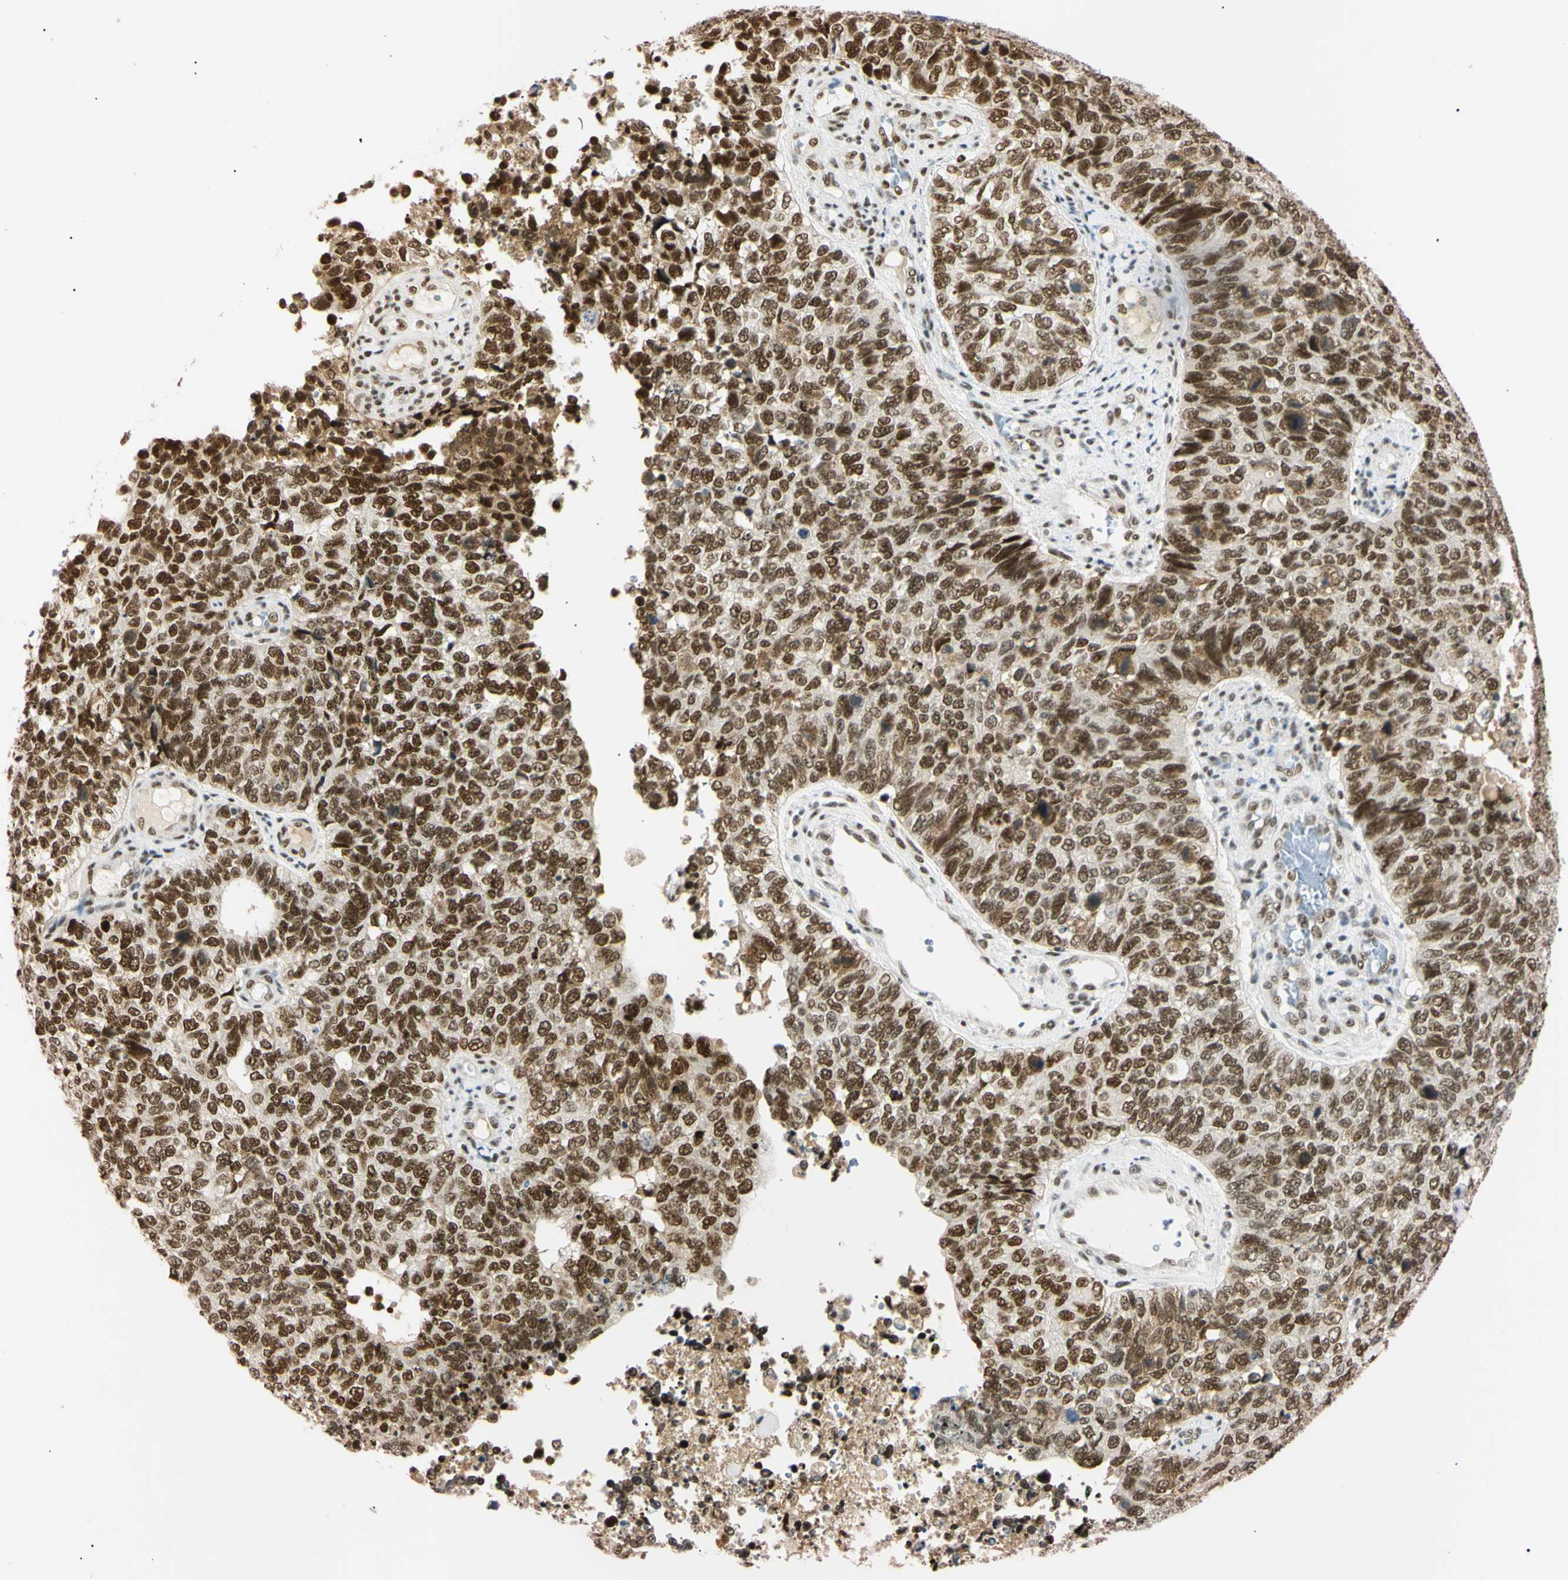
{"staining": {"intensity": "strong", "quantity": ">75%", "location": "nuclear"}, "tissue": "cervical cancer", "cell_type": "Tumor cells", "image_type": "cancer", "snomed": [{"axis": "morphology", "description": "Squamous cell carcinoma, NOS"}, {"axis": "topography", "description": "Cervix"}], "caption": "Cervical cancer (squamous cell carcinoma) was stained to show a protein in brown. There is high levels of strong nuclear staining in approximately >75% of tumor cells.", "gene": "ZNF134", "patient": {"sex": "female", "age": 63}}